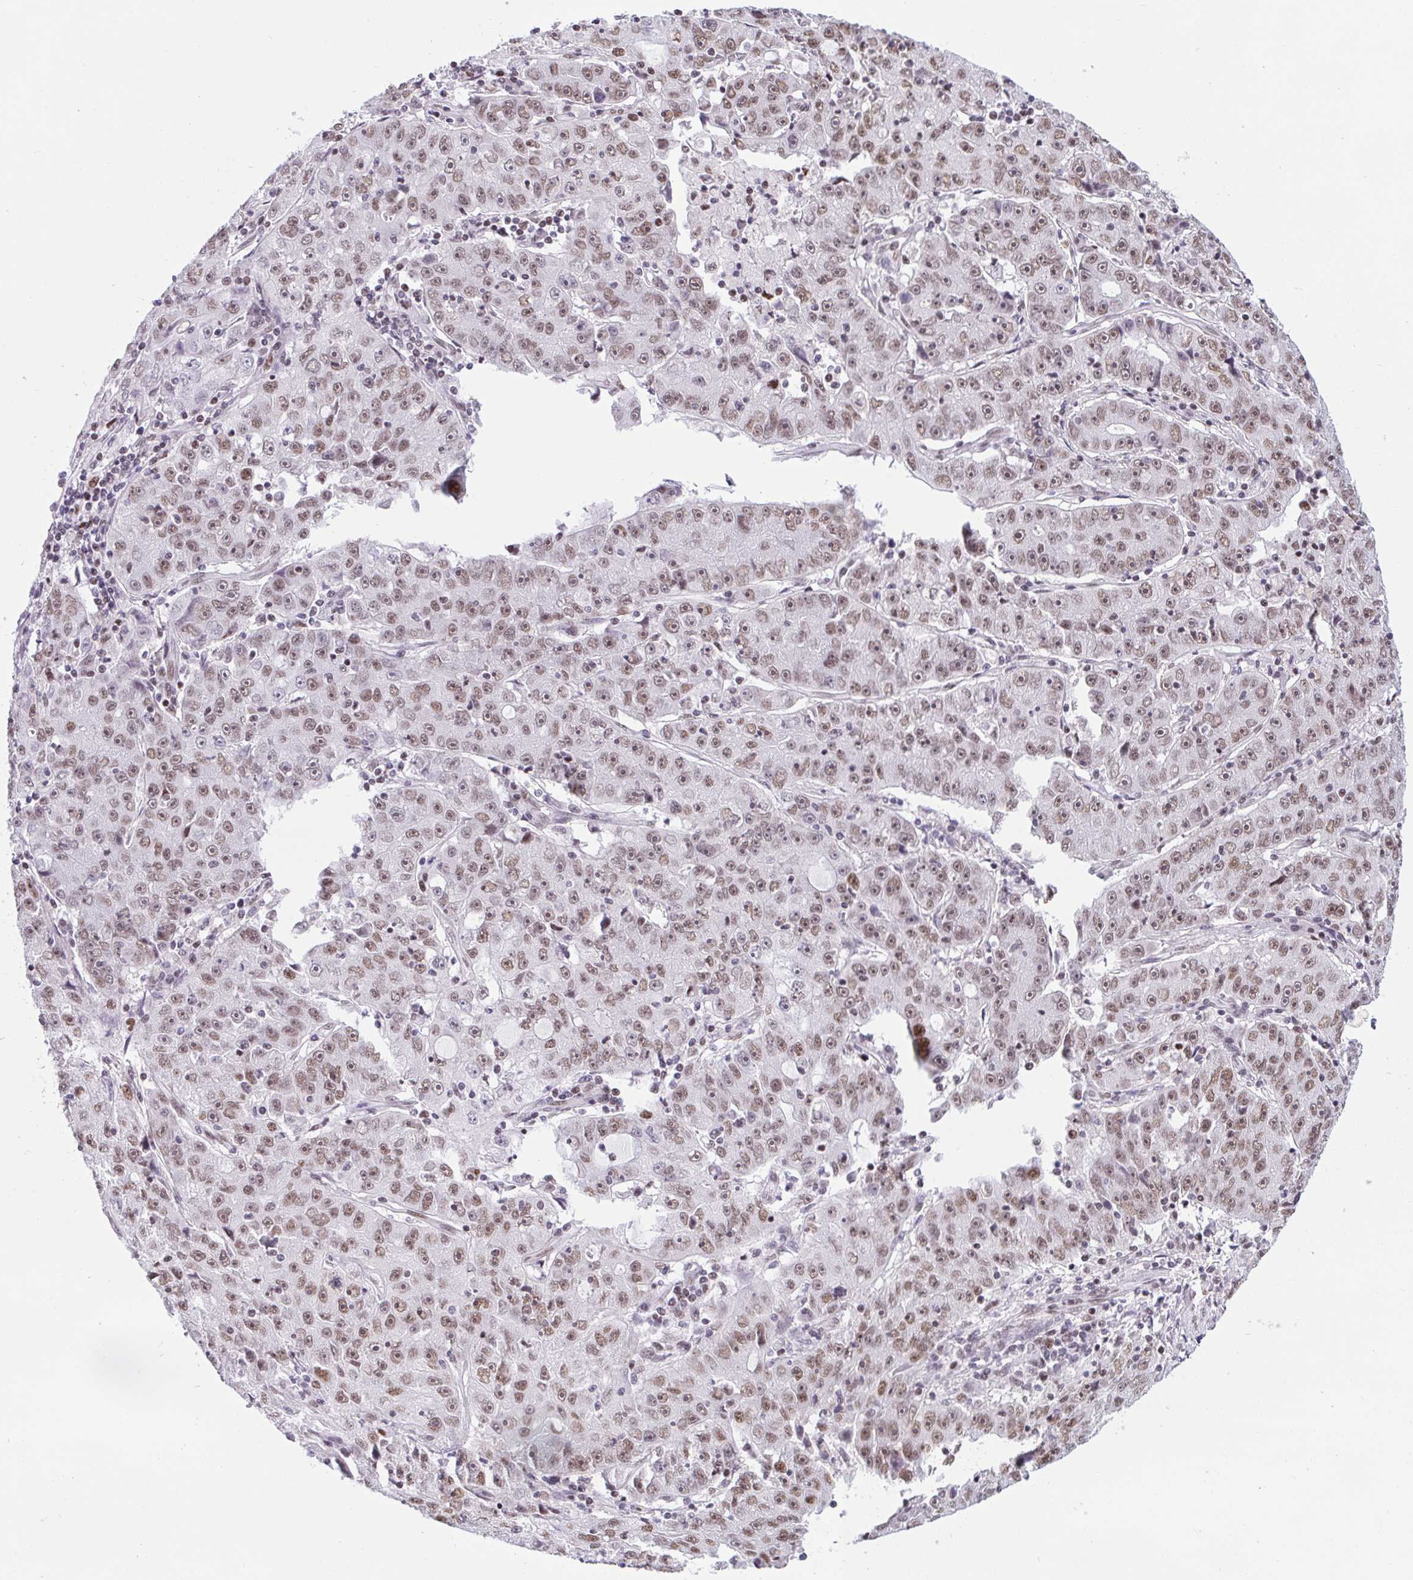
{"staining": {"intensity": "moderate", "quantity": ">75%", "location": "nuclear"}, "tissue": "lung cancer", "cell_type": "Tumor cells", "image_type": "cancer", "snomed": [{"axis": "morphology", "description": "Normal morphology"}, {"axis": "morphology", "description": "Adenocarcinoma, NOS"}, {"axis": "topography", "description": "Lymph node"}, {"axis": "topography", "description": "Lung"}], "caption": "Protein staining reveals moderate nuclear staining in about >75% of tumor cells in lung adenocarcinoma.", "gene": "CBFA2T2", "patient": {"sex": "female", "age": 57}}